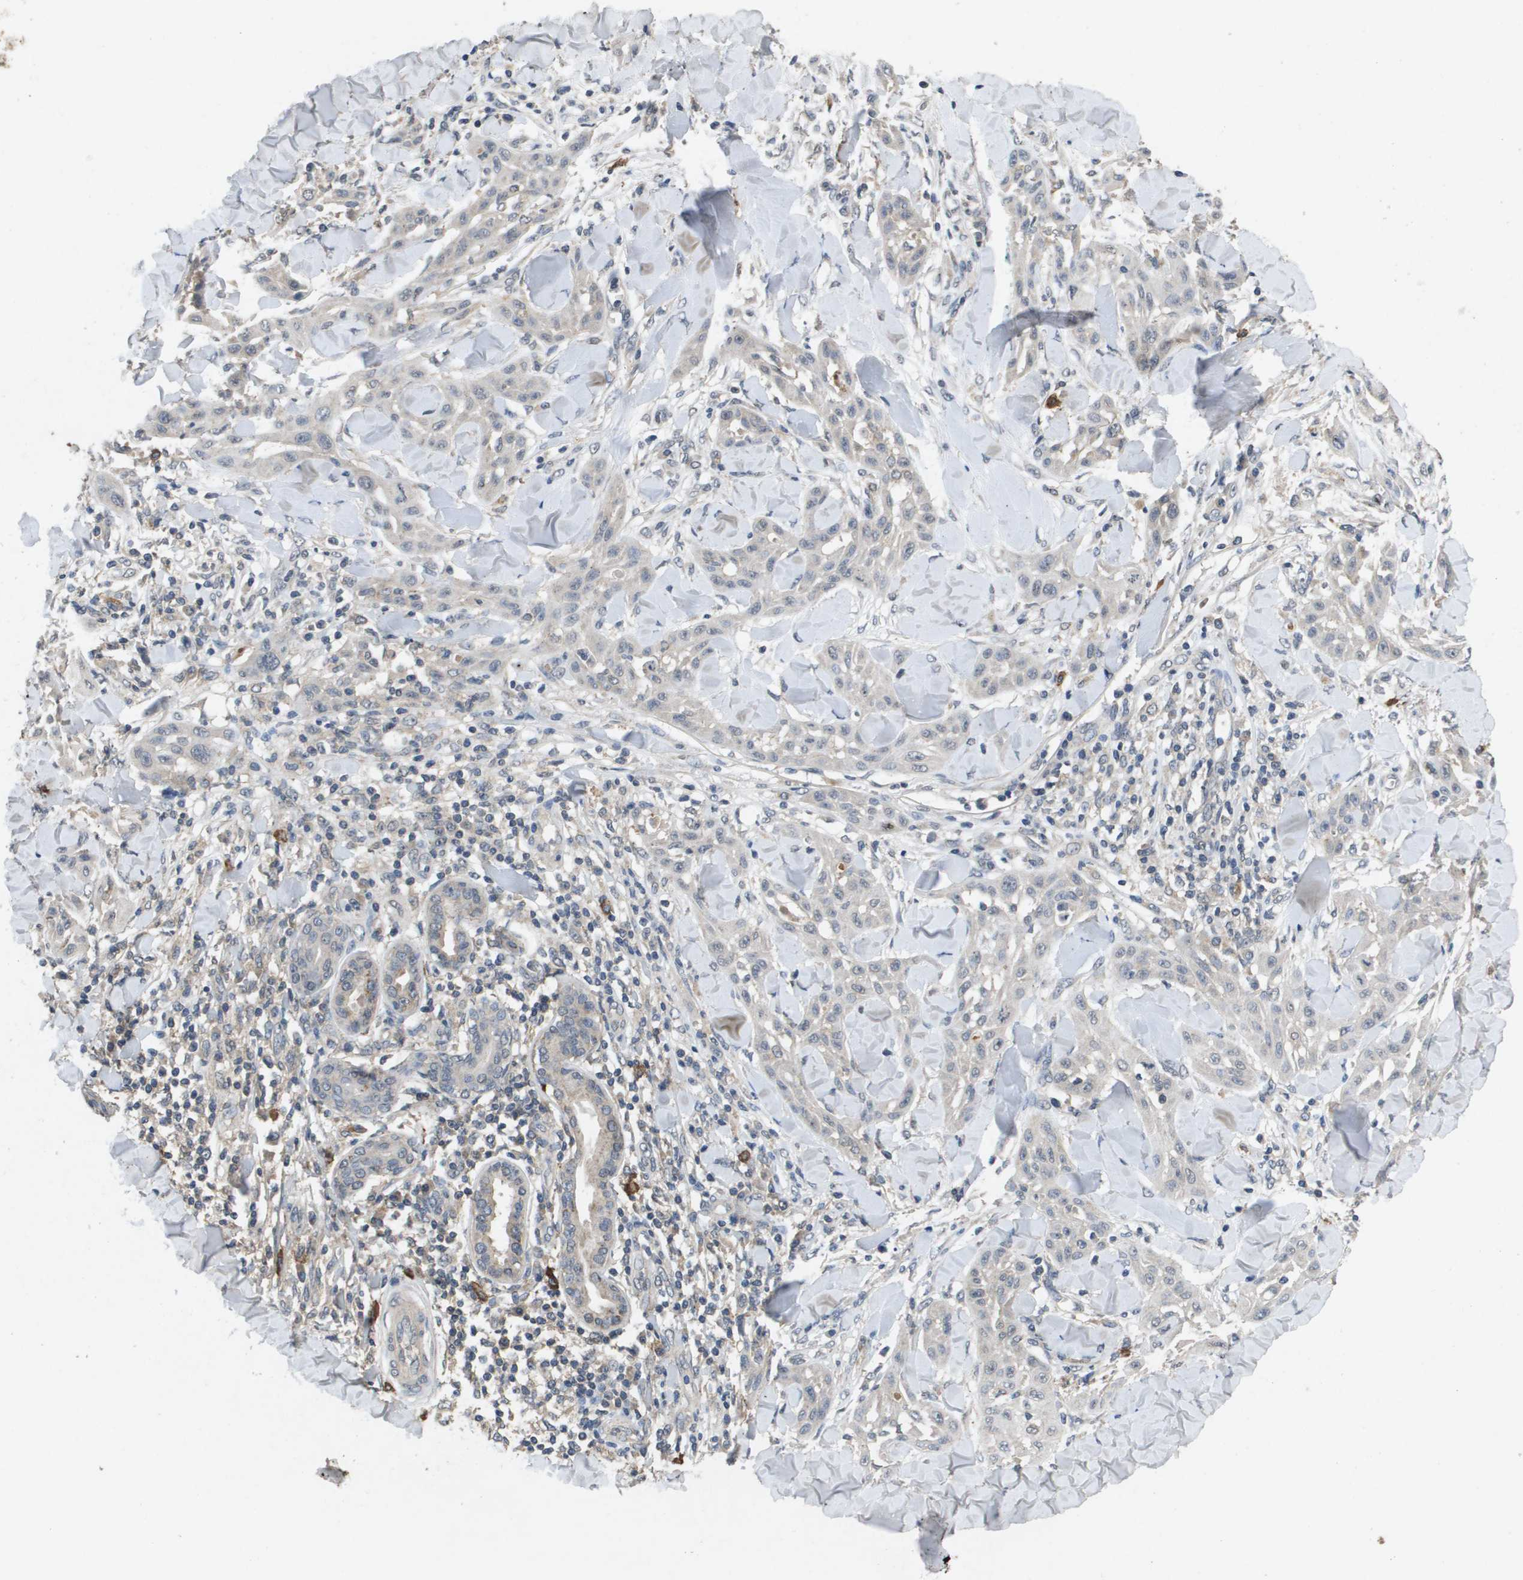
{"staining": {"intensity": "weak", "quantity": "<25%", "location": "cytoplasmic/membranous"}, "tissue": "skin cancer", "cell_type": "Tumor cells", "image_type": "cancer", "snomed": [{"axis": "morphology", "description": "Squamous cell carcinoma, NOS"}, {"axis": "topography", "description": "Skin"}], "caption": "IHC of human skin cancer (squamous cell carcinoma) reveals no staining in tumor cells.", "gene": "PROC", "patient": {"sex": "male", "age": 24}}